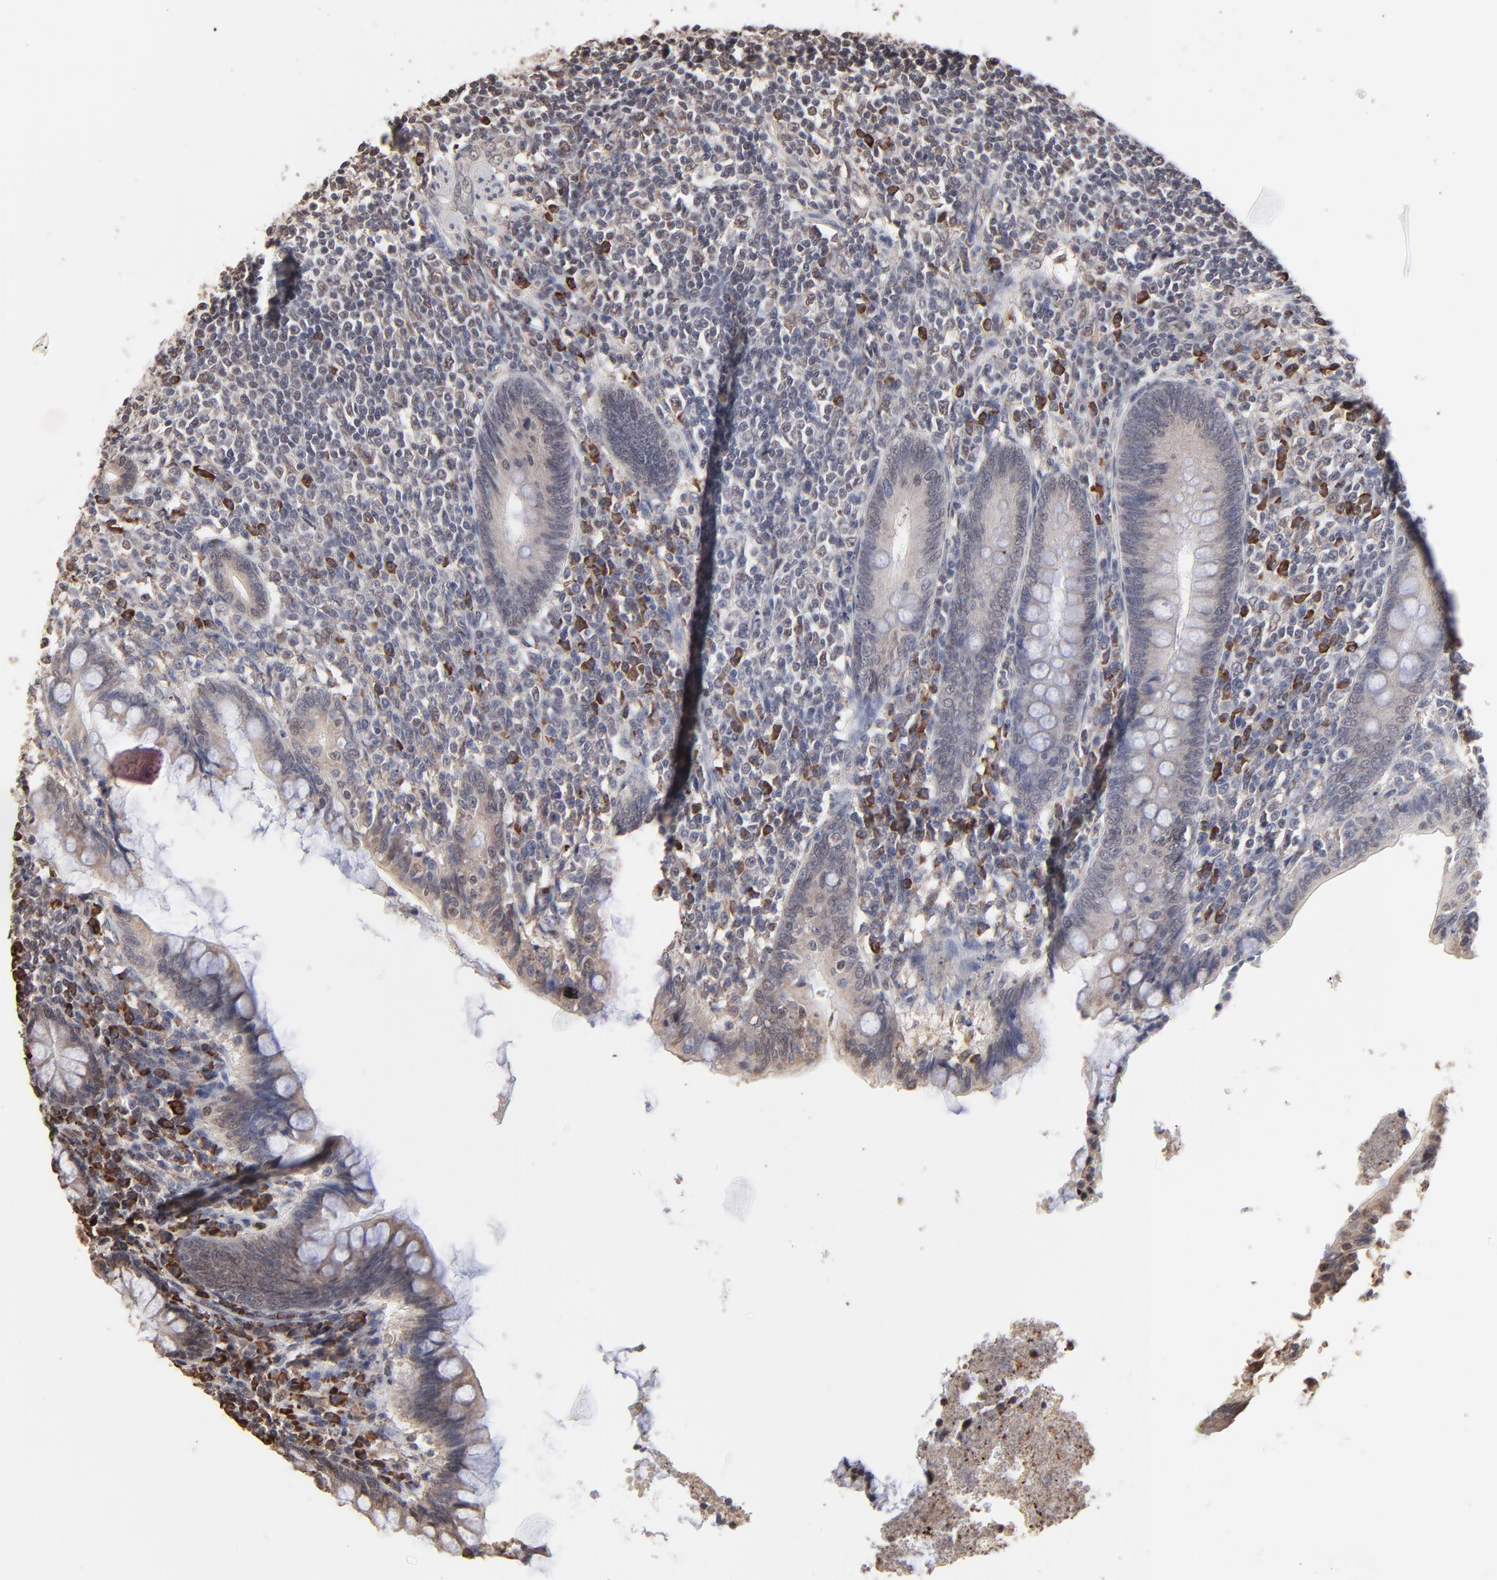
{"staining": {"intensity": "weak", "quantity": ">75%", "location": "cytoplasmic/membranous"}, "tissue": "appendix", "cell_type": "Glandular cells", "image_type": "normal", "snomed": [{"axis": "morphology", "description": "Normal tissue, NOS"}, {"axis": "topography", "description": "Appendix"}], "caption": "Immunohistochemistry (DAB (3,3'-diaminobenzidine)) staining of unremarkable appendix demonstrates weak cytoplasmic/membranous protein expression in about >75% of glandular cells. (brown staining indicates protein expression, while blue staining denotes nuclei).", "gene": "CHM", "patient": {"sex": "female", "age": 66}}